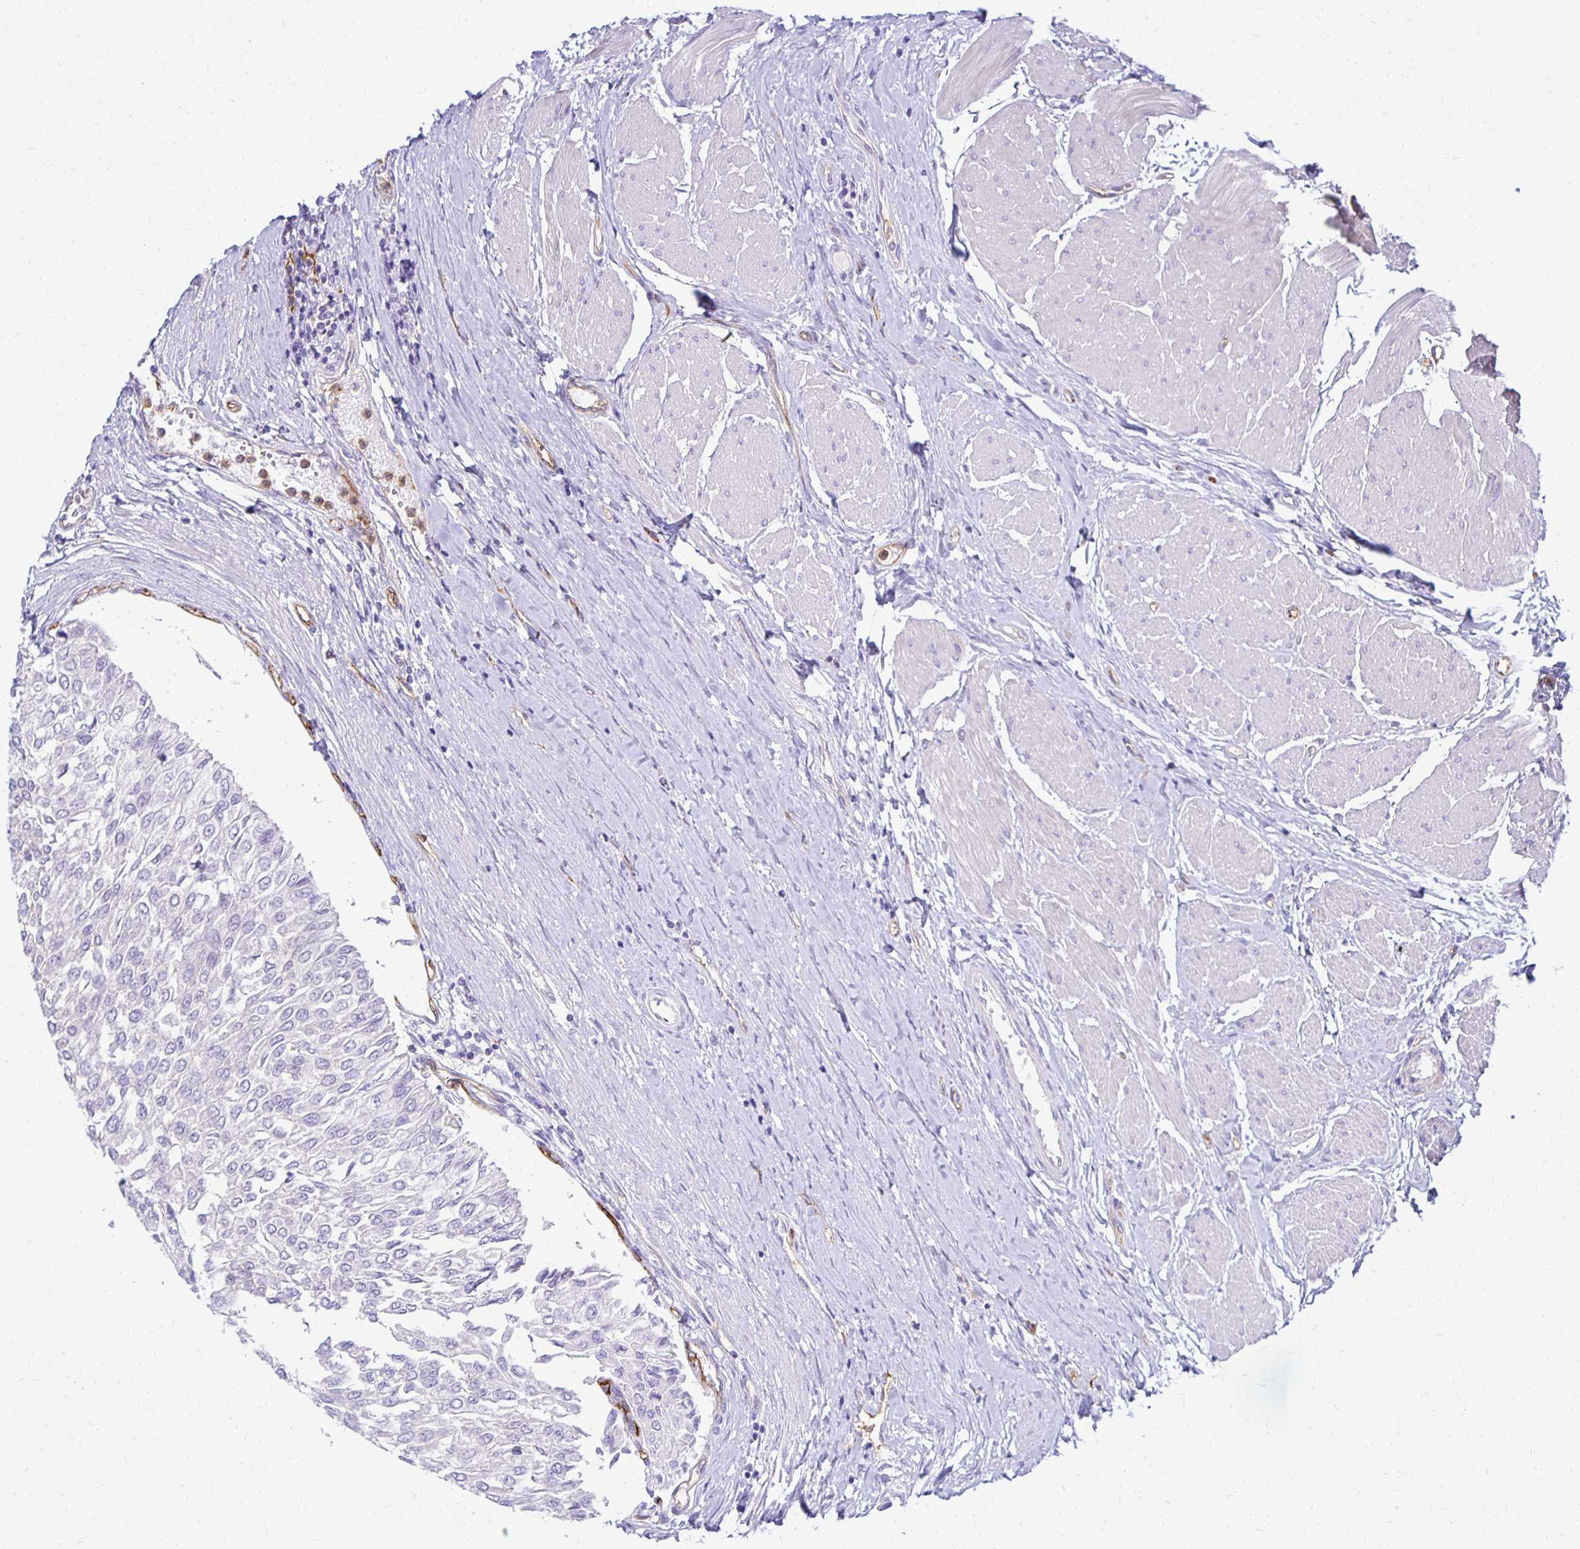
{"staining": {"intensity": "negative", "quantity": "none", "location": "none"}, "tissue": "urothelial cancer", "cell_type": "Tumor cells", "image_type": "cancer", "snomed": [{"axis": "morphology", "description": "Urothelial carcinoma, NOS"}, {"axis": "topography", "description": "Urinary bladder"}], "caption": "Tumor cells show no significant protein positivity in urothelial cancer. (Brightfield microscopy of DAB (3,3'-diaminobenzidine) immunohistochemistry (IHC) at high magnification).", "gene": "TTYH1", "patient": {"sex": "male", "age": 67}}